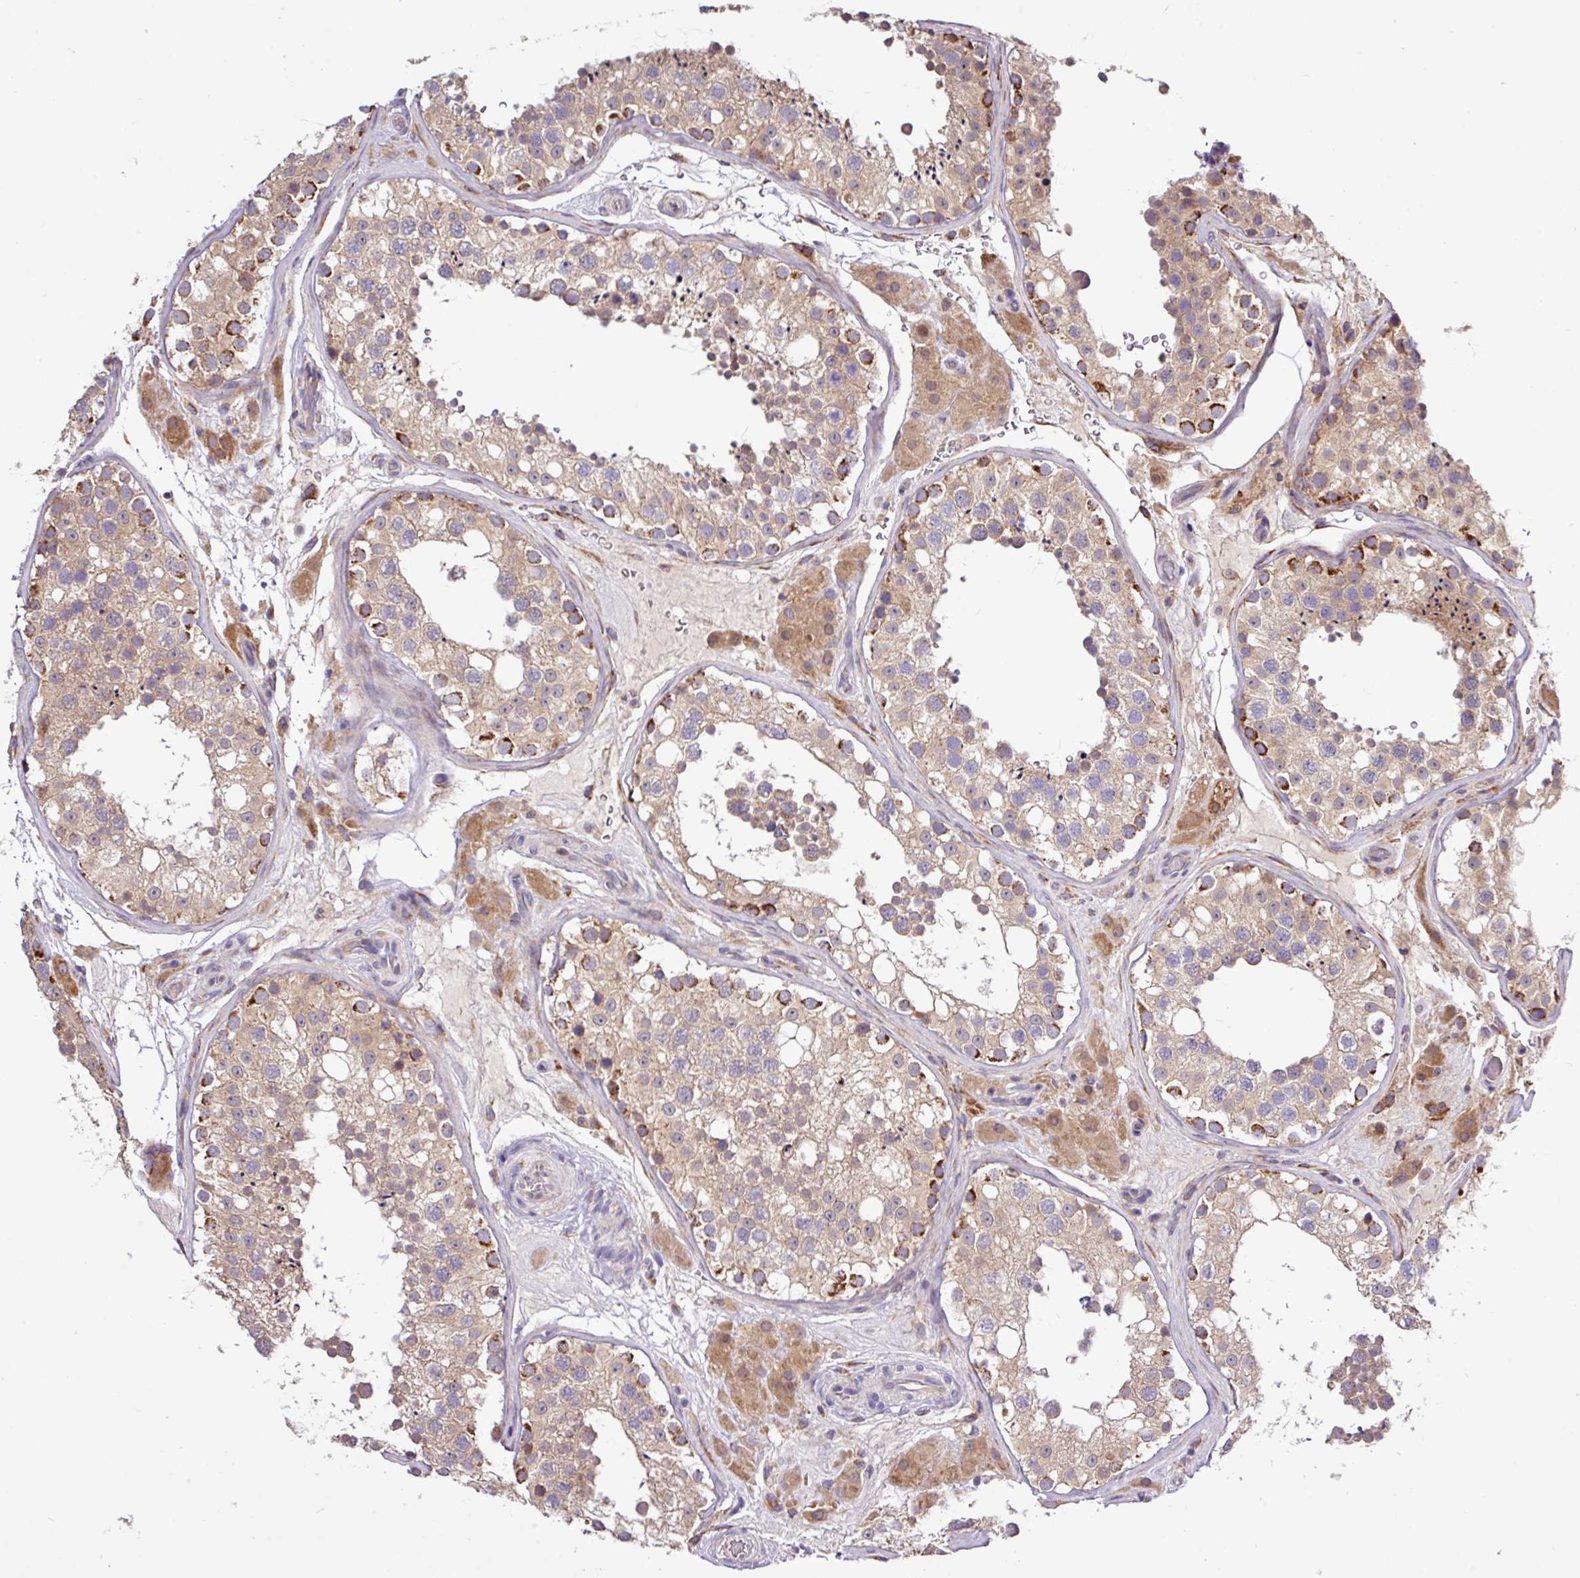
{"staining": {"intensity": "moderate", "quantity": "25%-75%", "location": "cytoplasmic/membranous"}, "tissue": "testis", "cell_type": "Cells in seminiferous ducts", "image_type": "normal", "snomed": [{"axis": "morphology", "description": "Normal tissue, NOS"}, {"axis": "topography", "description": "Testis"}], "caption": "Moderate cytoplasmic/membranous protein expression is appreciated in about 25%-75% of cells in seminiferous ducts in testis.", "gene": "TM2D2", "patient": {"sex": "male", "age": 26}}